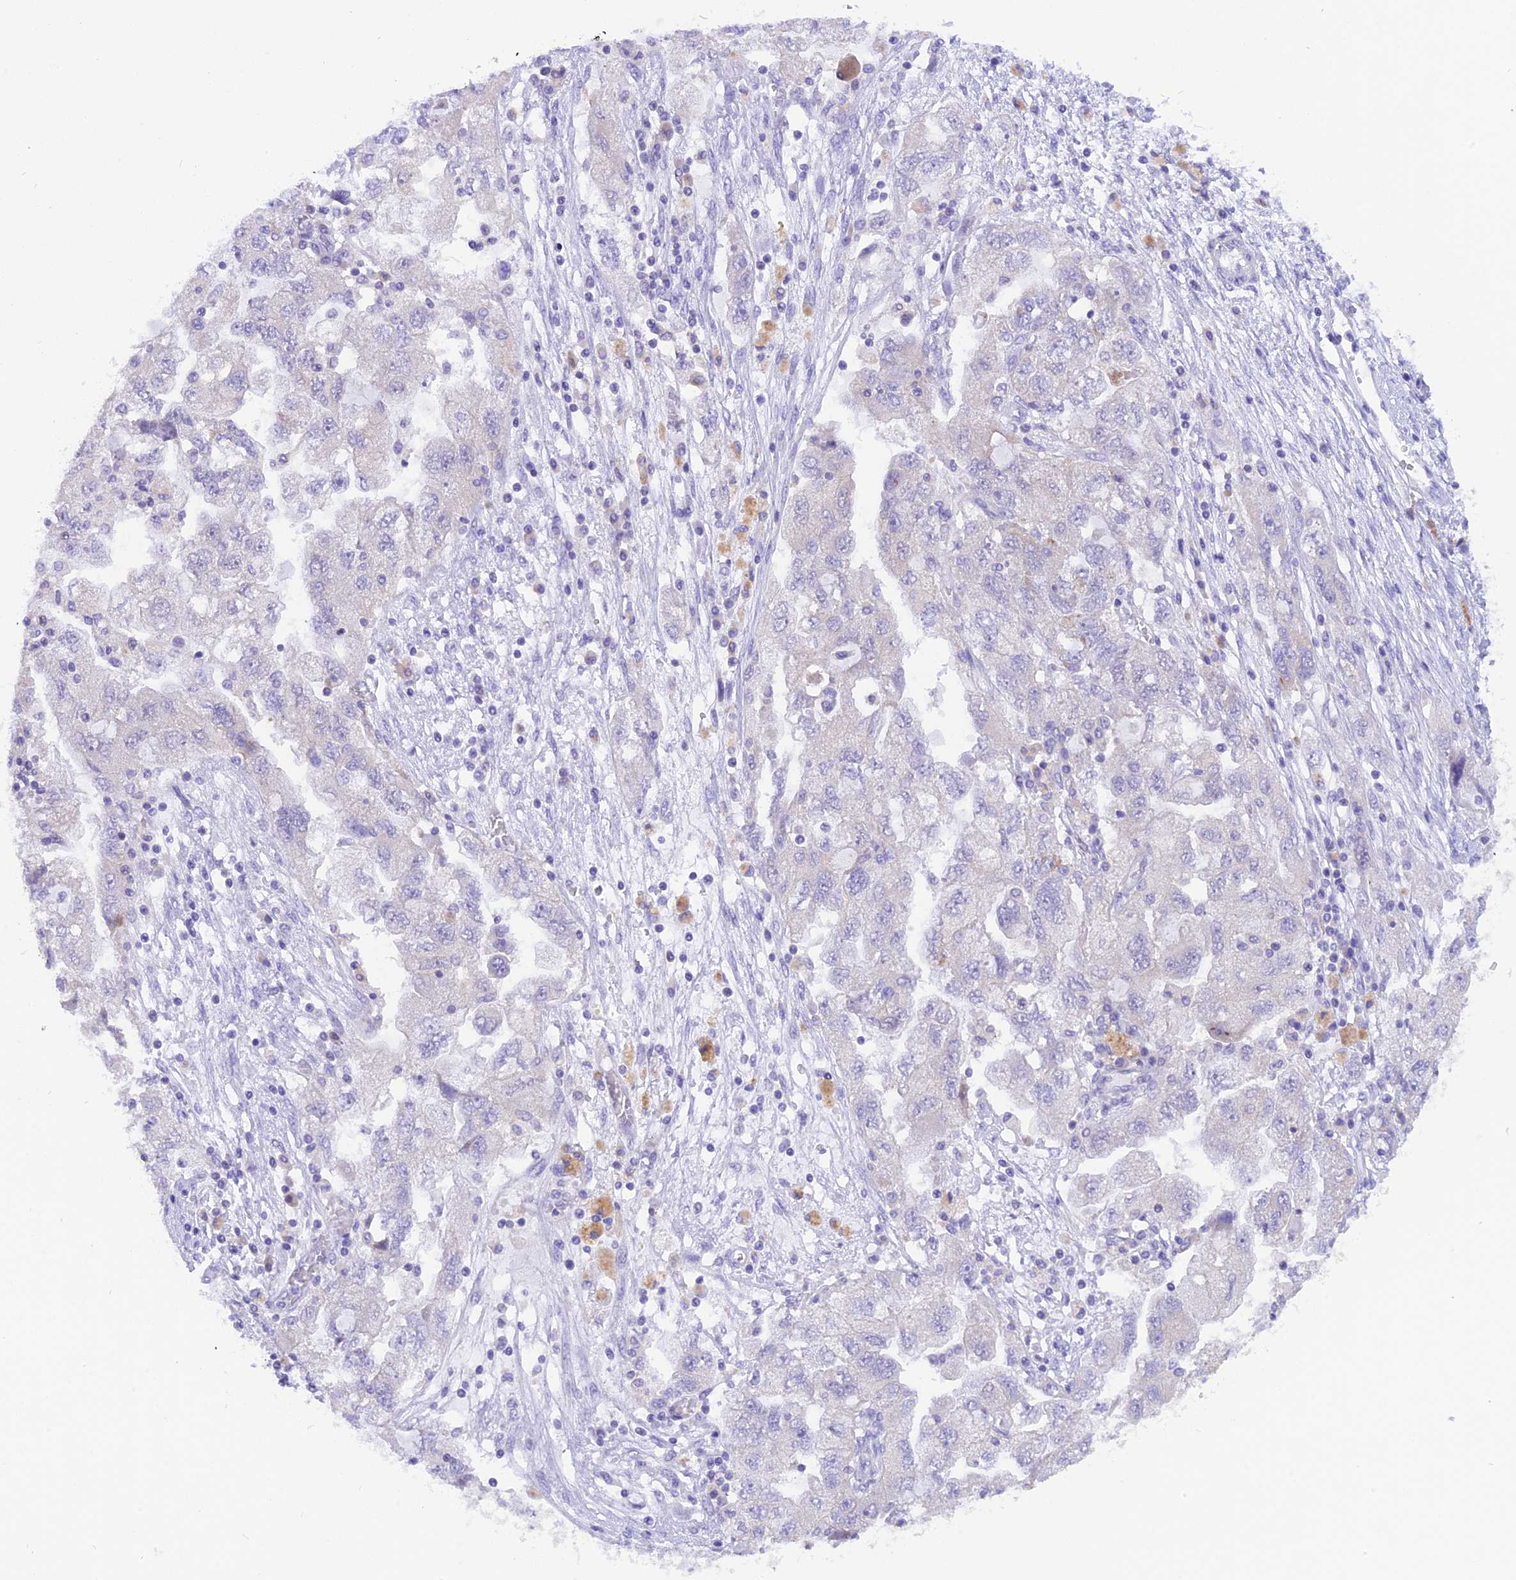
{"staining": {"intensity": "negative", "quantity": "none", "location": "none"}, "tissue": "ovarian cancer", "cell_type": "Tumor cells", "image_type": "cancer", "snomed": [{"axis": "morphology", "description": "Carcinoma, NOS"}, {"axis": "morphology", "description": "Cystadenocarcinoma, serous, NOS"}, {"axis": "topography", "description": "Ovary"}], "caption": "Tumor cells are negative for brown protein staining in ovarian cancer (serous cystadenocarcinoma).", "gene": "COL6A5", "patient": {"sex": "female", "age": 69}}